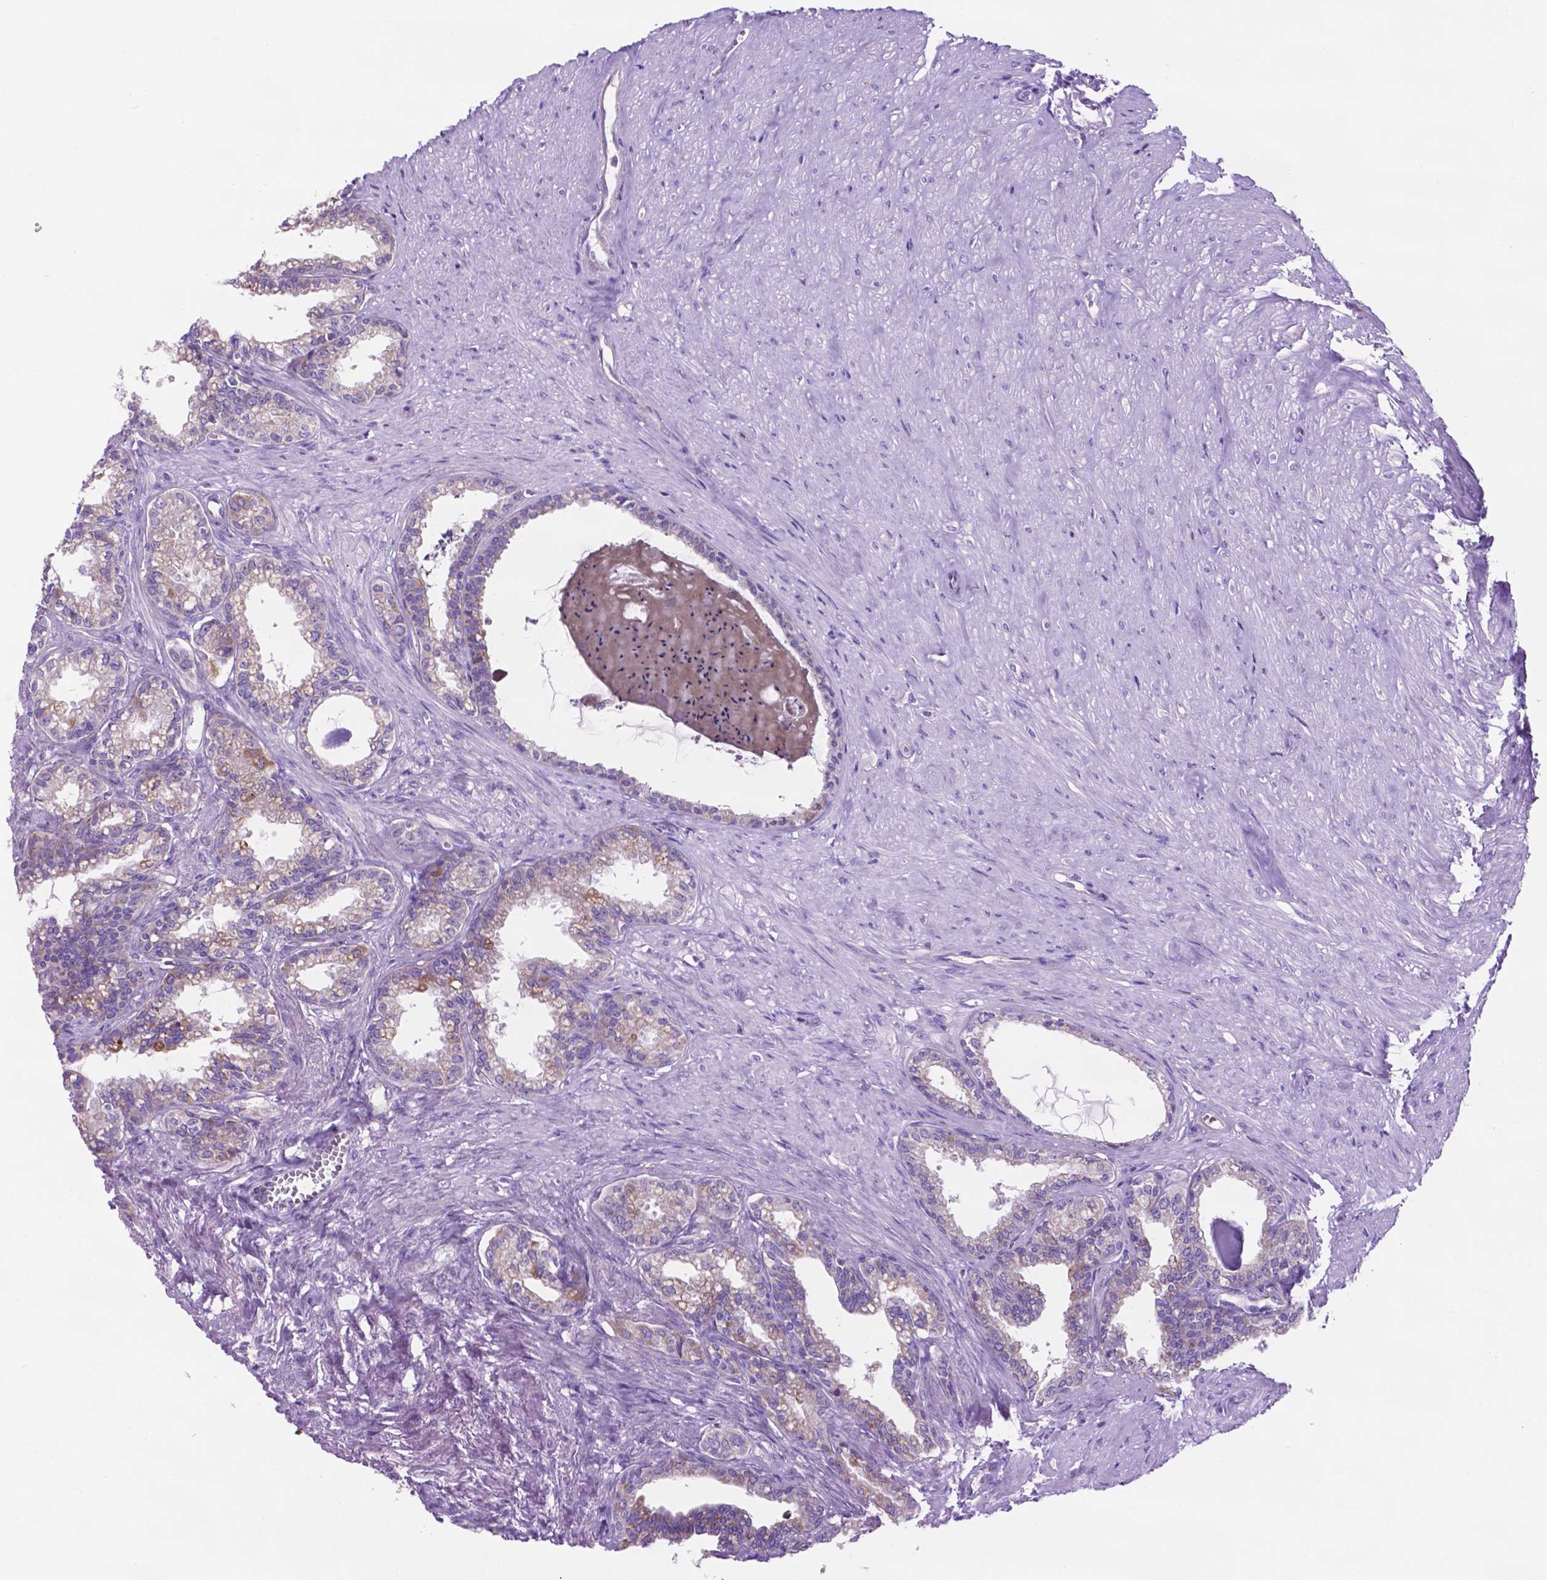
{"staining": {"intensity": "weak", "quantity": "25%-75%", "location": "cytoplasmic/membranous"}, "tissue": "seminal vesicle", "cell_type": "Glandular cells", "image_type": "normal", "snomed": [{"axis": "morphology", "description": "Normal tissue, NOS"}, {"axis": "morphology", "description": "Urothelial carcinoma, NOS"}, {"axis": "topography", "description": "Urinary bladder"}, {"axis": "topography", "description": "Seminal veicle"}], "caption": "This micrograph reveals IHC staining of unremarkable human seminal vesicle, with low weak cytoplasmic/membranous staining in approximately 25%-75% of glandular cells.", "gene": "TMEM121B", "patient": {"sex": "male", "age": 76}}